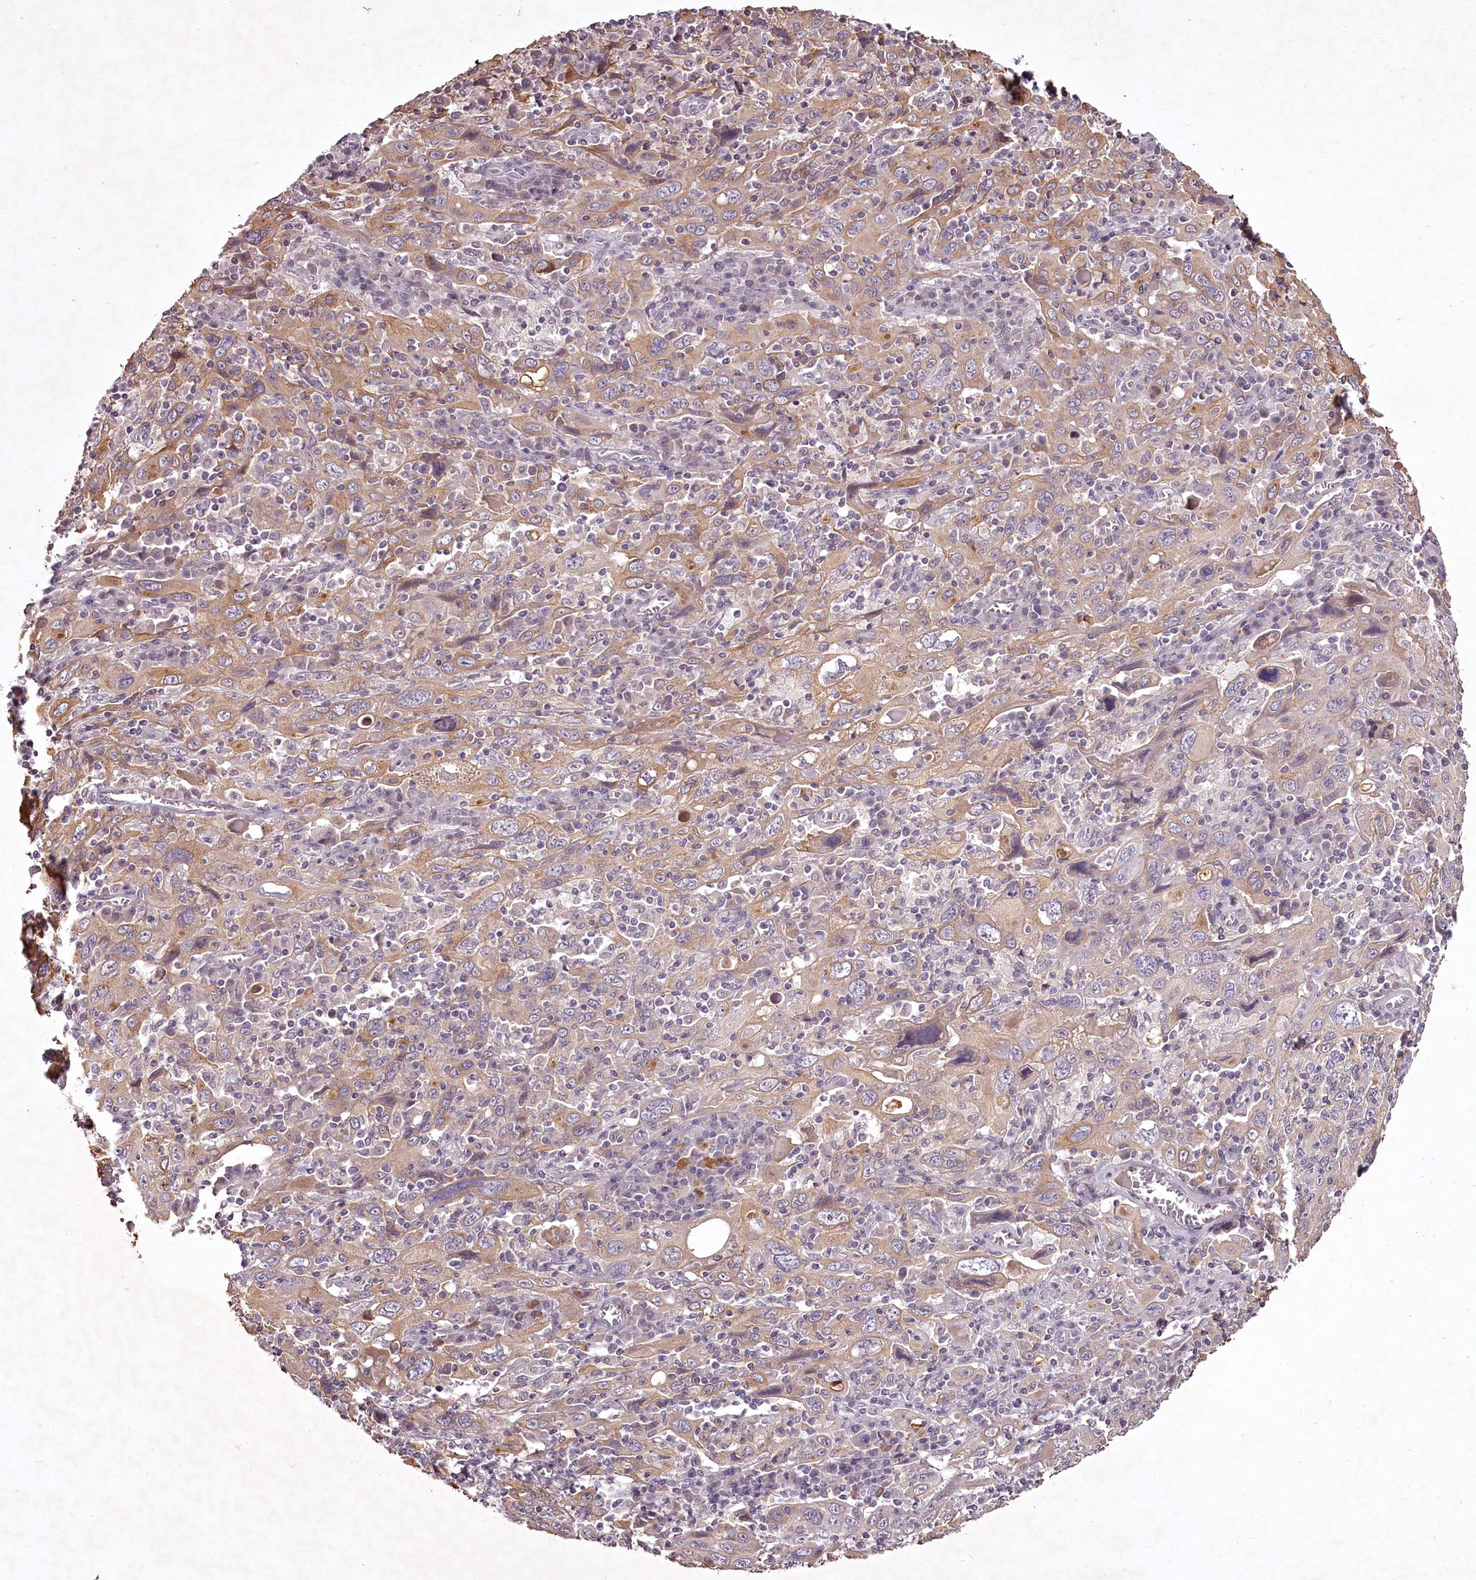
{"staining": {"intensity": "moderate", "quantity": "25%-75%", "location": "cytoplasmic/membranous"}, "tissue": "cervical cancer", "cell_type": "Tumor cells", "image_type": "cancer", "snomed": [{"axis": "morphology", "description": "Squamous cell carcinoma, NOS"}, {"axis": "topography", "description": "Cervix"}], "caption": "Tumor cells demonstrate medium levels of moderate cytoplasmic/membranous expression in about 25%-75% of cells in cervical cancer (squamous cell carcinoma).", "gene": "RBMXL2", "patient": {"sex": "female", "age": 46}}